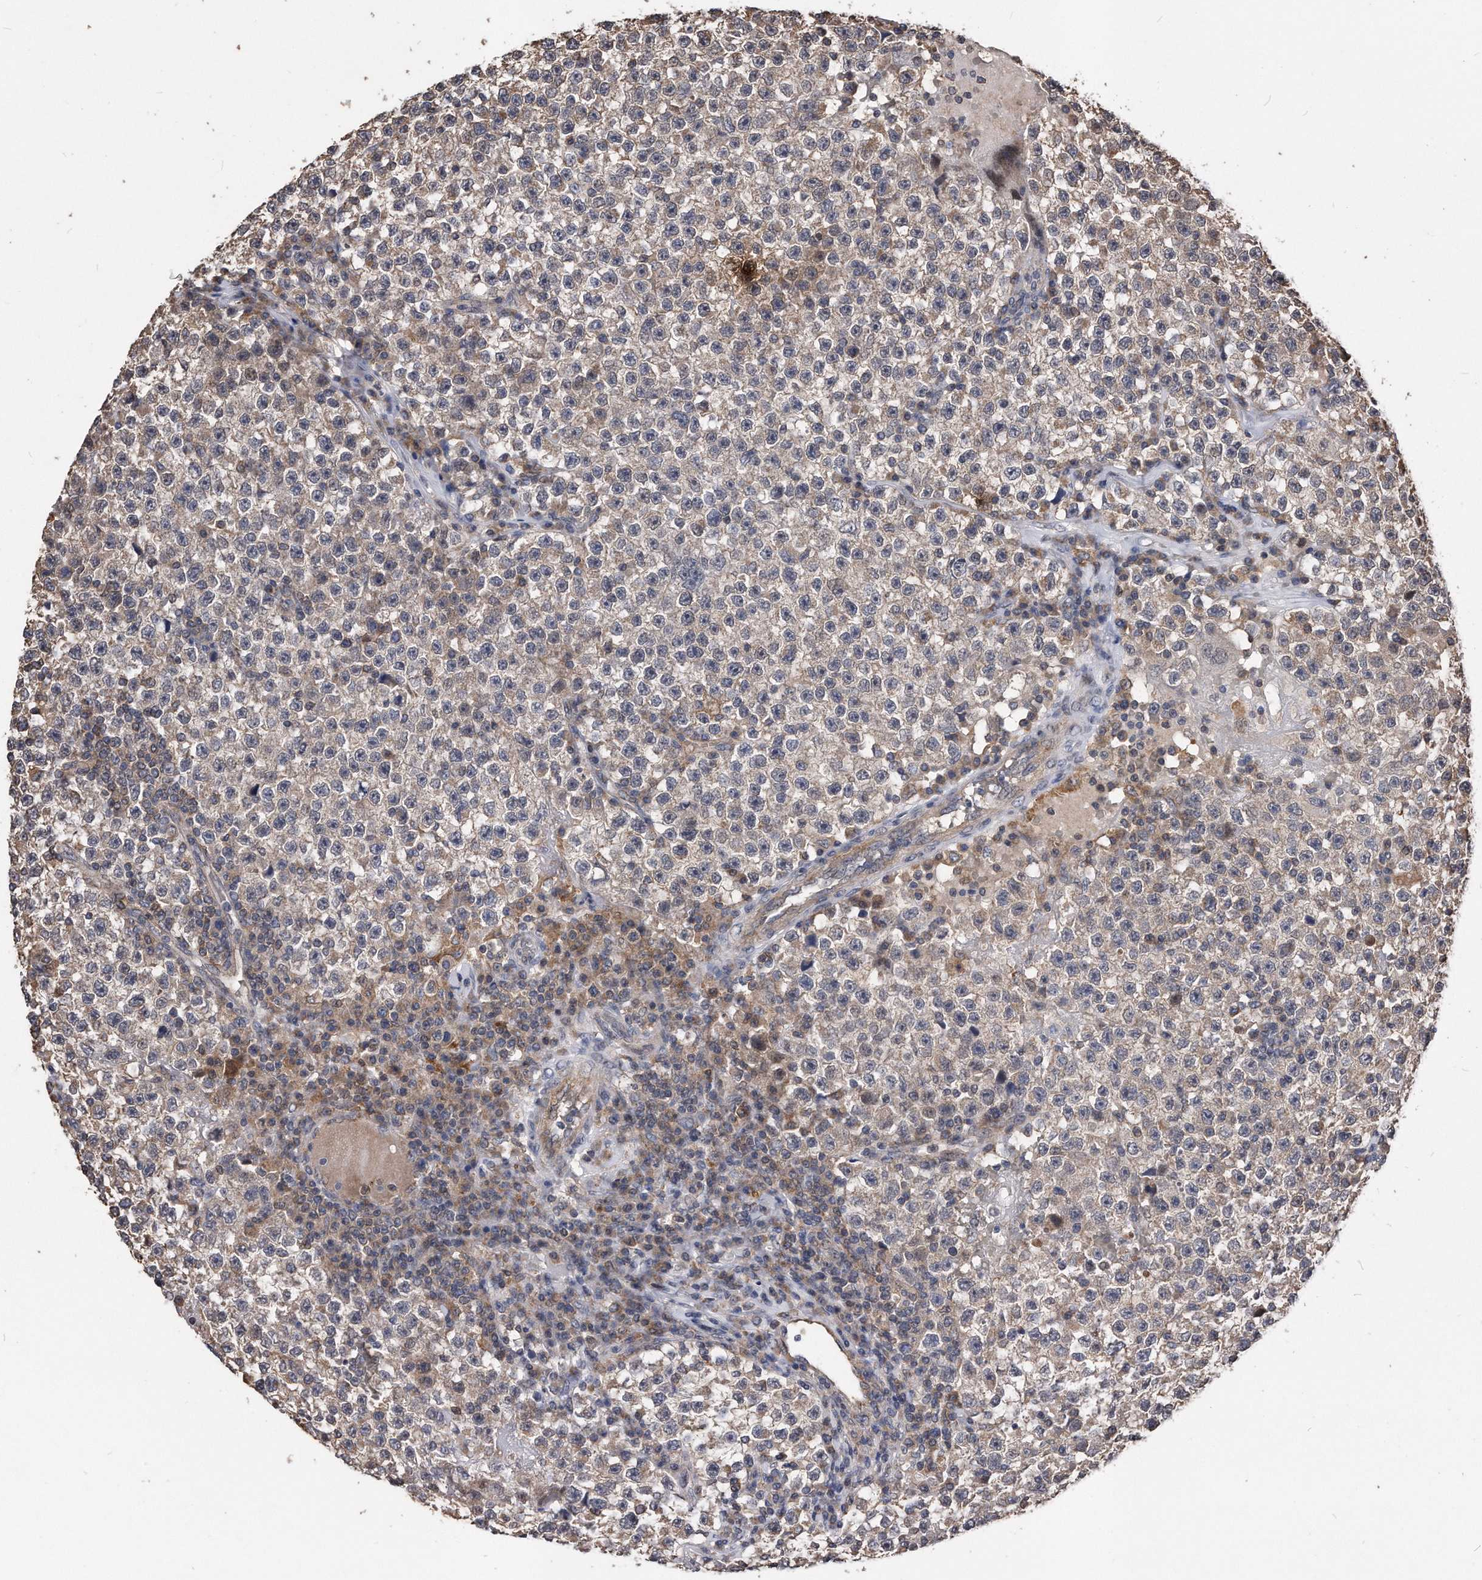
{"staining": {"intensity": "weak", "quantity": "<25%", "location": "cytoplasmic/membranous"}, "tissue": "testis cancer", "cell_type": "Tumor cells", "image_type": "cancer", "snomed": [{"axis": "morphology", "description": "Seminoma, NOS"}, {"axis": "topography", "description": "Testis"}], "caption": "DAB (3,3'-diaminobenzidine) immunohistochemical staining of human testis cancer shows no significant expression in tumor cells. The staining is performed using DAB (3,3'-diaminobenzidine) brown chromogen with nuclei counter-stained in using hematoxylin.", "gene": "IL20RA", "patient": {"sex": "male", "age": 22}}